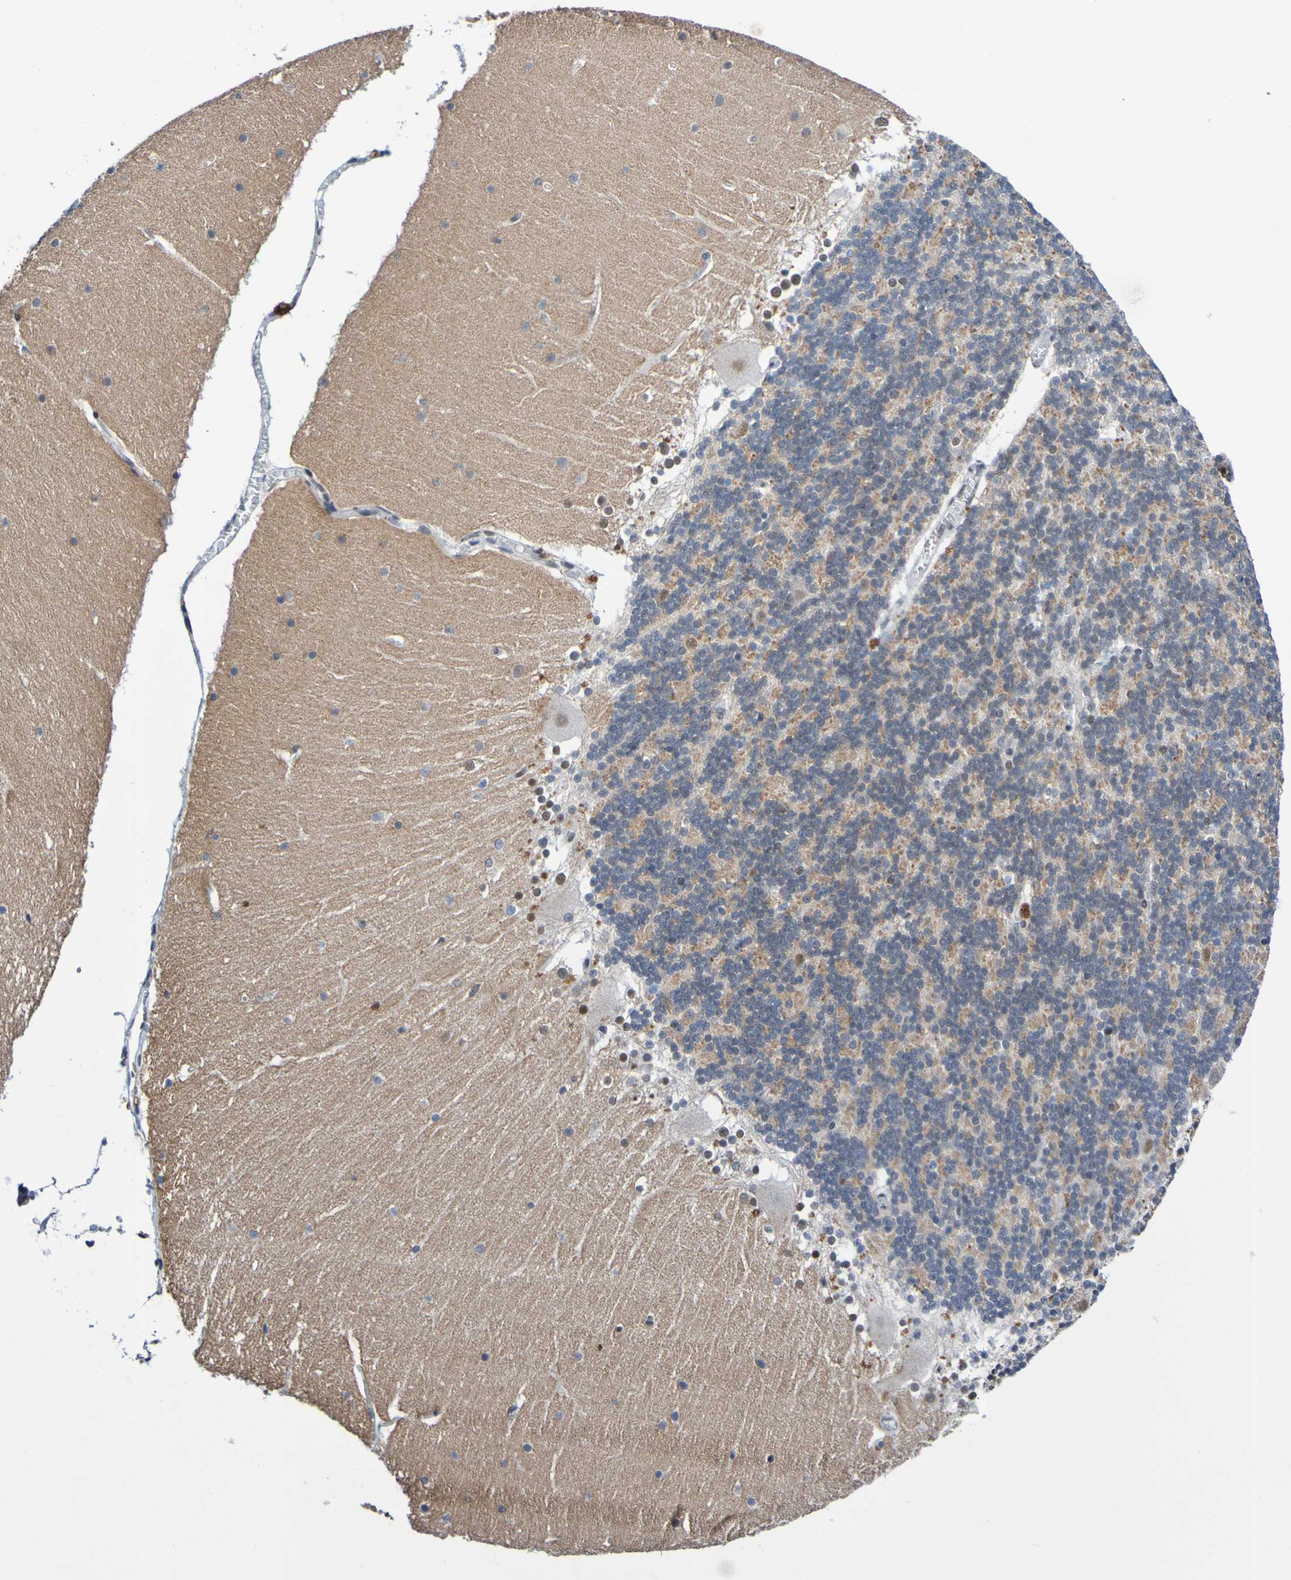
{"staining": {"intensity": "moderate", "quantity": "<25%", "location": "cytoplasmic/membranous,nuclear"}, "tissue": "cerebellum", "cell_type": "Cells in granular layer", "image_type": "normal", "snomed": [{"axis": "morphology", "description": "Normal tissue, NOS"}, {"axis": "topography", "description": "Cerebellum"}], "caption": "Immunohistochemistry histopathology image of benign cerebellum stained for a protein (brown), which shows low levels of moderate cytoplasmic/membranous,nuclear expression in approximately <25% of cells in granular layer.", "gene": "PCGF1", "patient": {"sex": "female", "age": 19}}